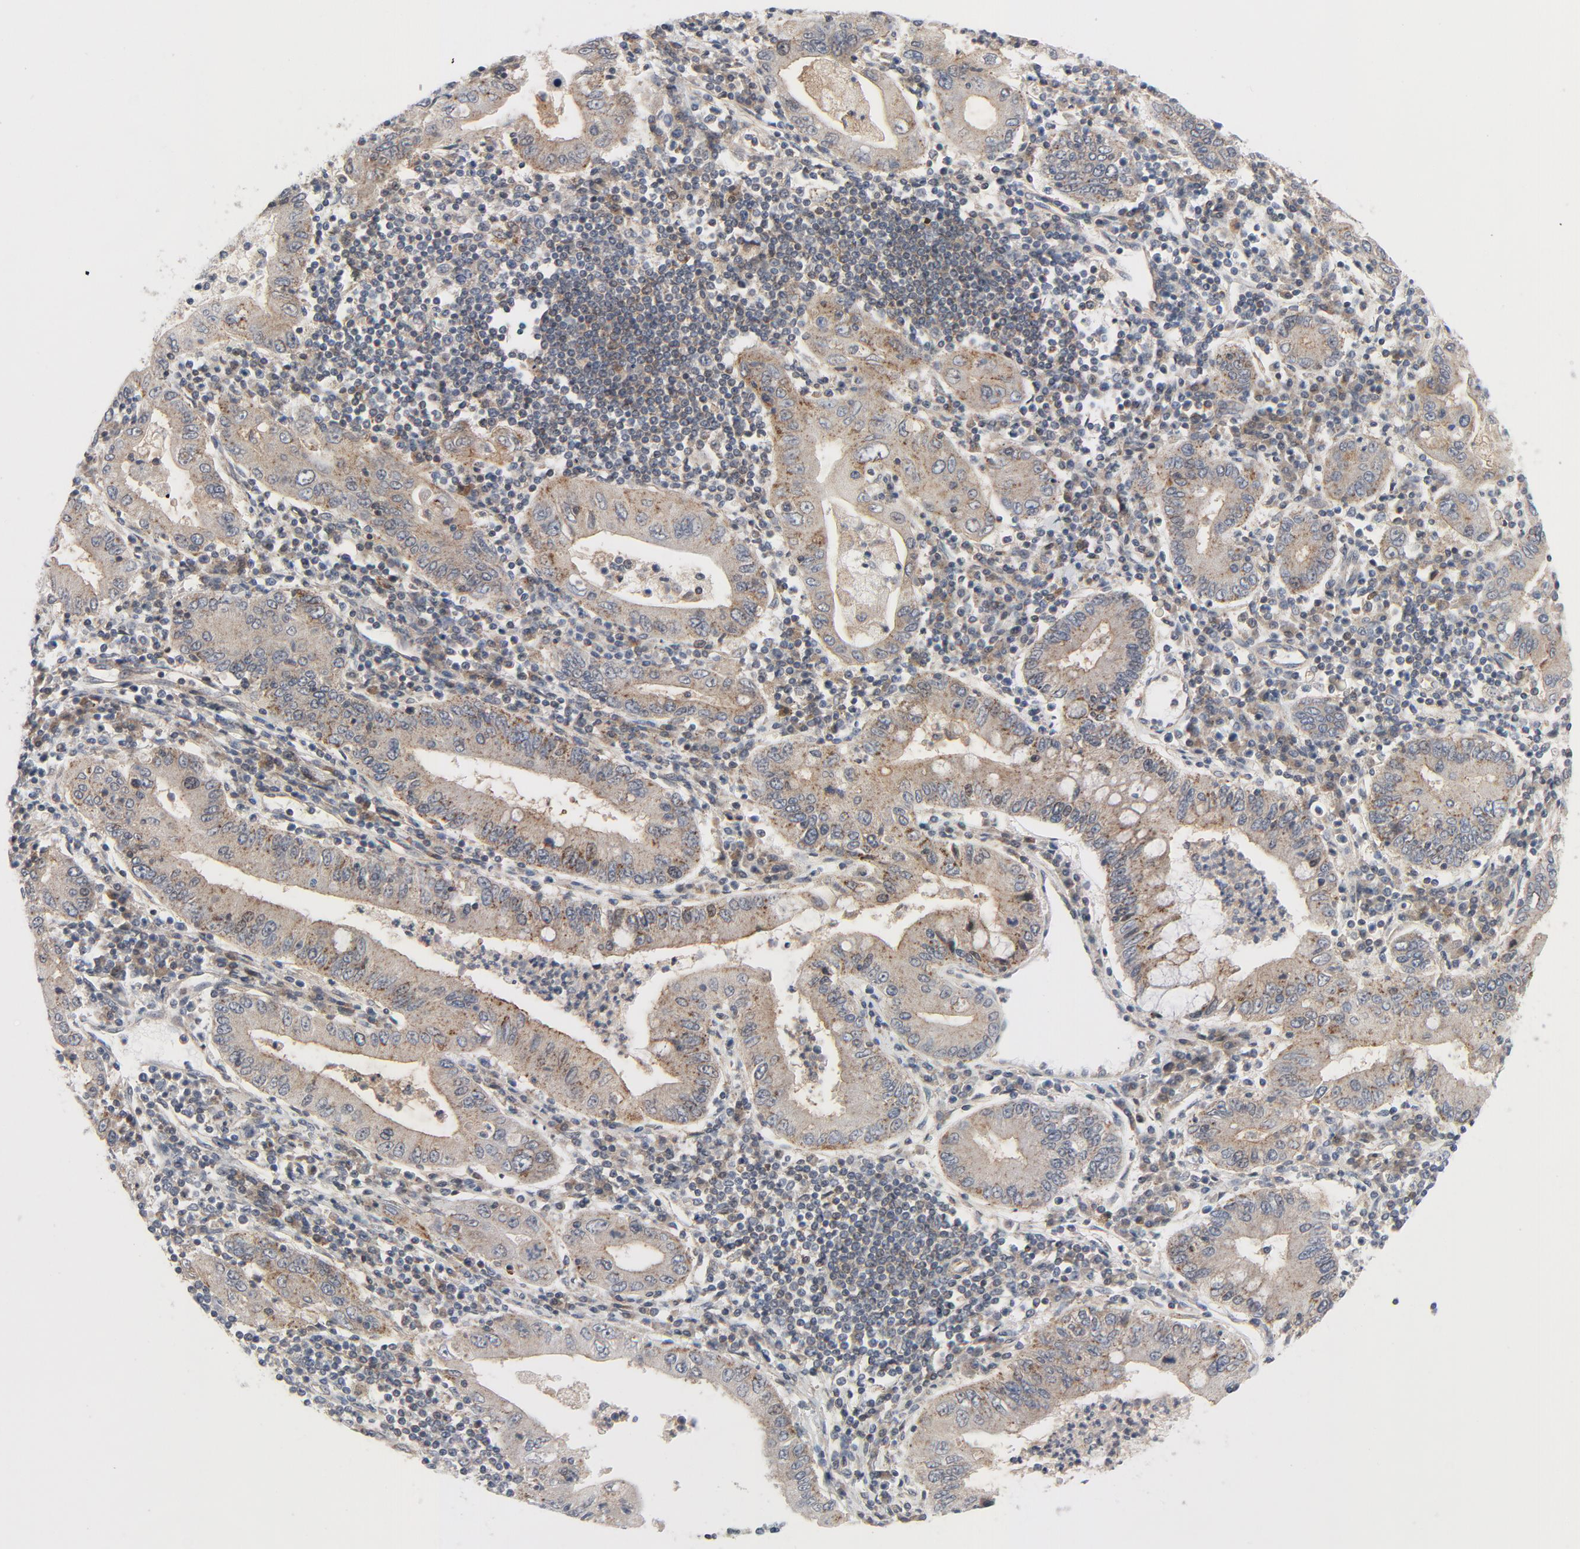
{"staining": {"intensity": "moderate", "quantity": ">75%", "location": "cytoplasmic/membranous"}, "tissue": "stomach cancer", "cell_type": "Tumor cells", "image_type": "cancer", "snomed": [{"axis": "morphology", "description": "Normal tissue, NOS"}, {"axis": "morphology", "description": "Adenocarcinoma, NOS"}, {"axis": "topography", "description": "Esophagus"}, {"axis": "topography", "description": "Stomach, upper"}, {"axis": "topography", "description": "Peripheral nerve tissue"}], "caption": "Tumor cells exhibit moderate cytoplasmic/membranous staining in about >75% of cells in stomach adenocarcinoma. (Stains: DAB (3,3'-diaminobenzidine) in brown, nuclei in blue, Microscopy: brightfield microscopy at high magnification).", "gene": "TSG101", "patient": {"sex": "male", "age": 62}}